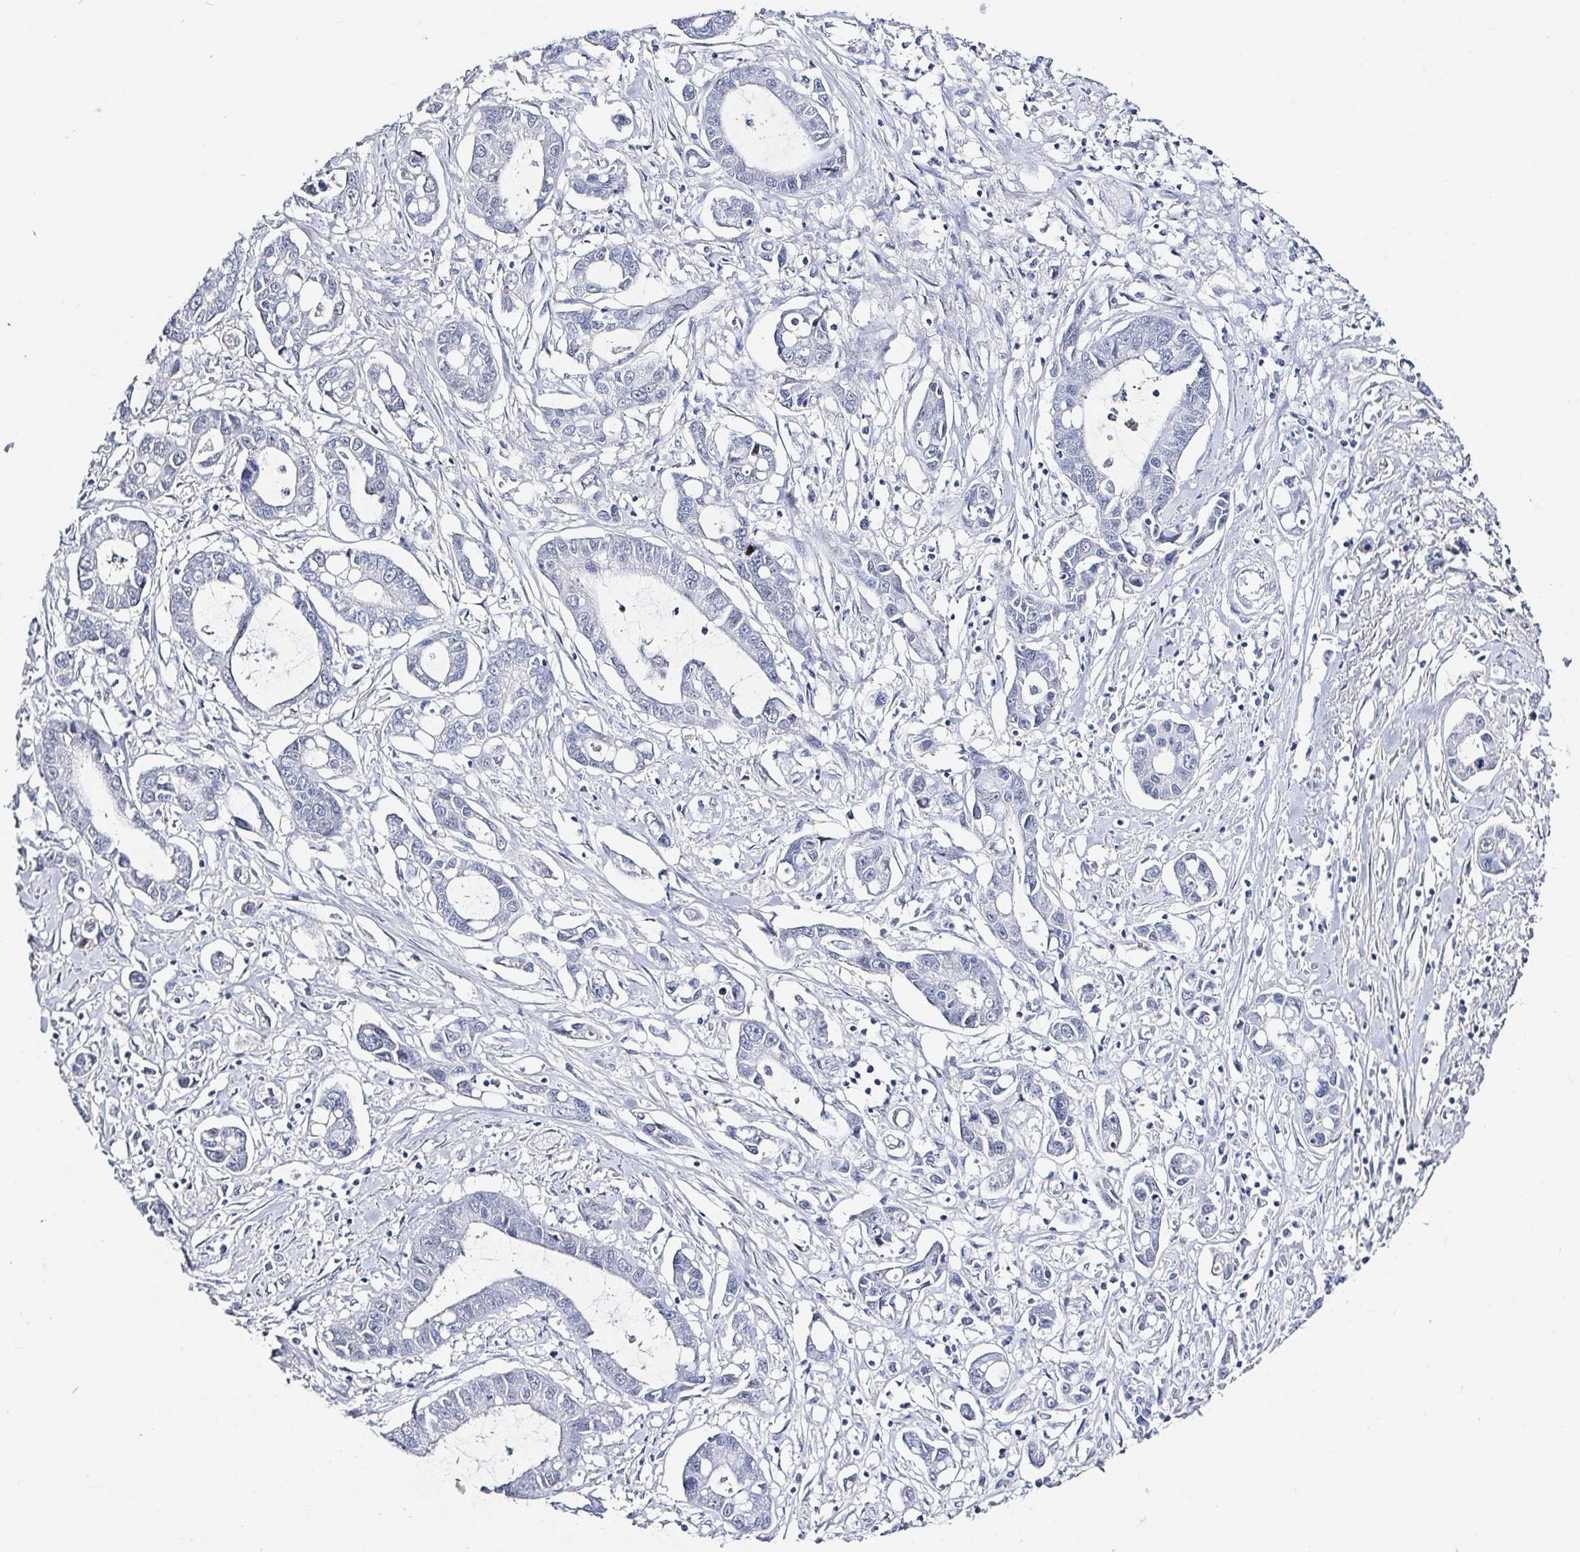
{"staining": {"intensity": "negative", "quantity": "none", "location": "none"}, "tissue": "liver cancer", "cell_type": "Tumor cells", "image_type": "cancer", "snomed": [{"axis": "morphology", "description": "Cholangiocarcinoma"}, {"axis": "topography", "description": "Liver"}], "caption": "Tumor cells are negative for protein expression in human cholangiocarcinoma (liver).", "gene": "OR10K1", "patient": {"sex": "male", "age": 58}}